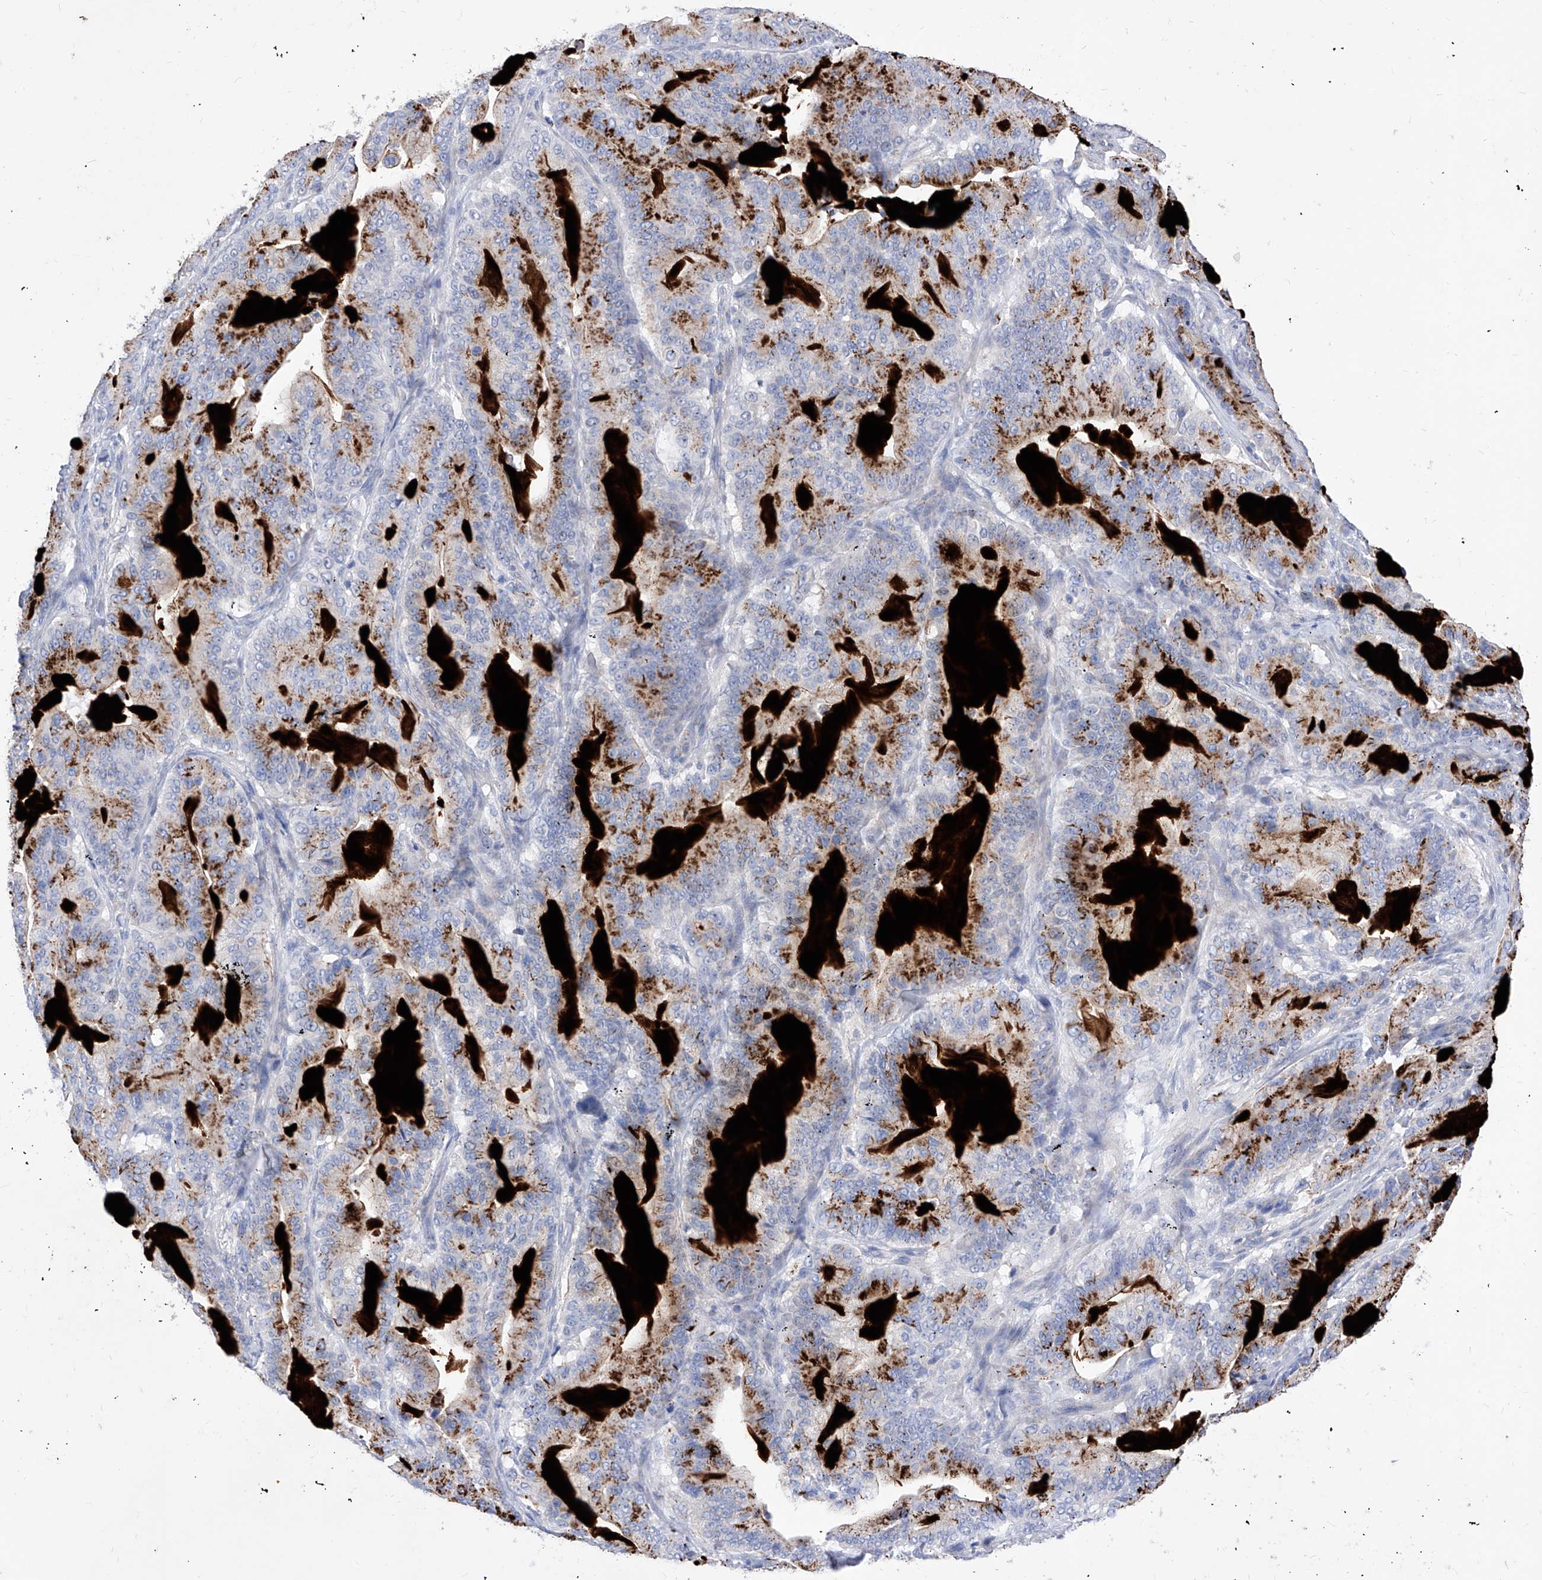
{"staining": {"intensity": "strong", "quantity": "25%-75%", "location": "cytoplasmic/membranous"}, "tissue": "pancreatic cancer", "cell_type": "Tumor cells", "image_type": "cancer", "snomed": [{"axis": "morphology", "description": "Adenocarcinoma, NOS"}, {"axis": "topography", "description": "Pancreas"}], "caption": "The immunohistochemical stain highlights strong cytoplasmic/membranous positivity in tumor cells of pancreatic adenocarcinoma tissue. (IHC, brightfield microscopy, high magnification).", "gene": "VAX1", "patient": {"sex": "male", "age": 63}}